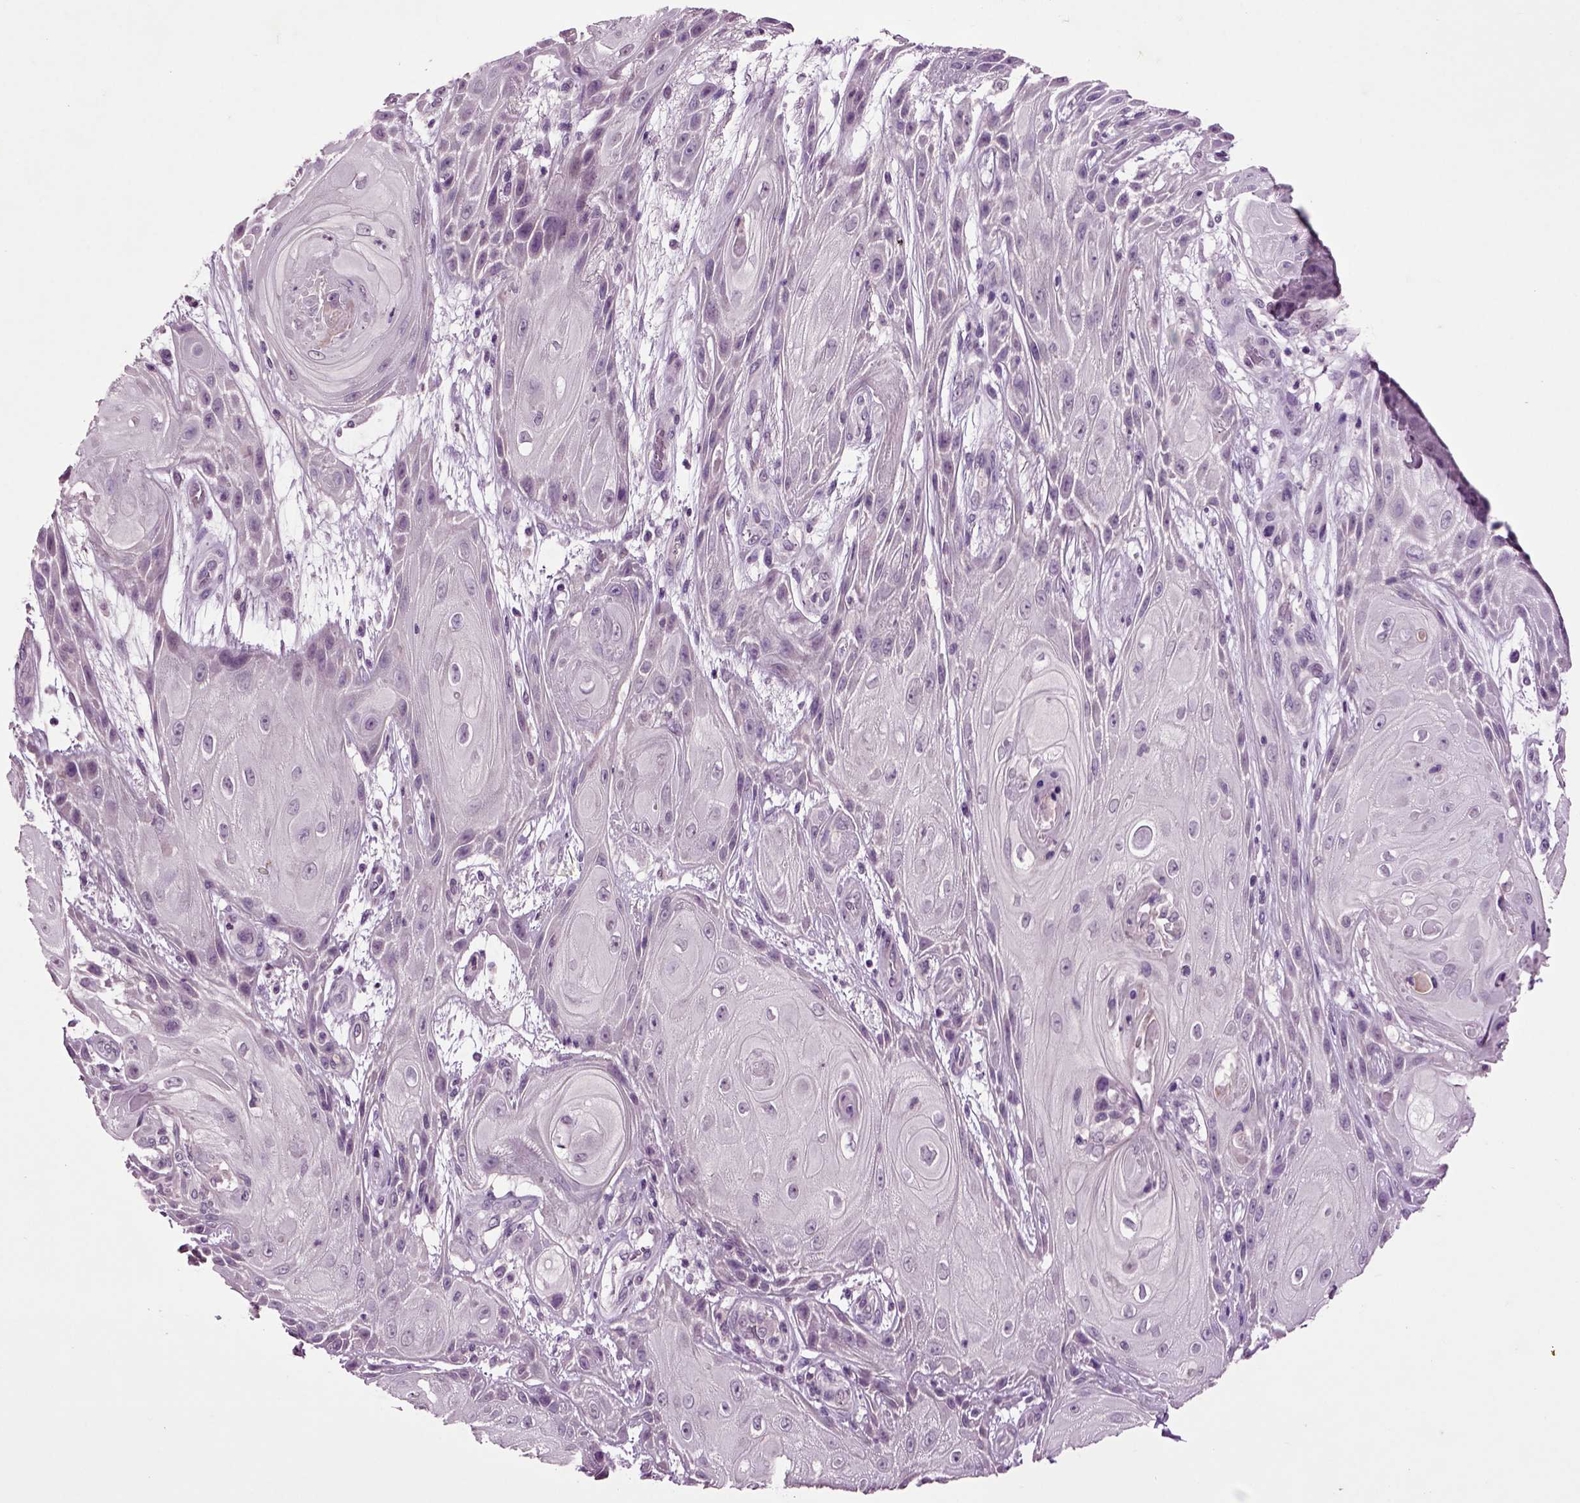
{"staining": {"intensity": "negative", "quantity": "none", "location": "none"}, "tissue": "skin cancer", "cell_type": "Tumor cells", "image_type": "cancer", "snomed": [{"axis": "morphology", "description": "Squamous cell carcinoma, NOS"}, {"axis": "topography", "description": "Skin"}], "caption": "Immunohistochemistry (IHC) micrograph of neoplastic tissue: human skin cancer stained with DAB reveals no significant protein staining in tumor cells.", "gene": "CRHR1", "patient": {"sex": "male", "age": 62}}